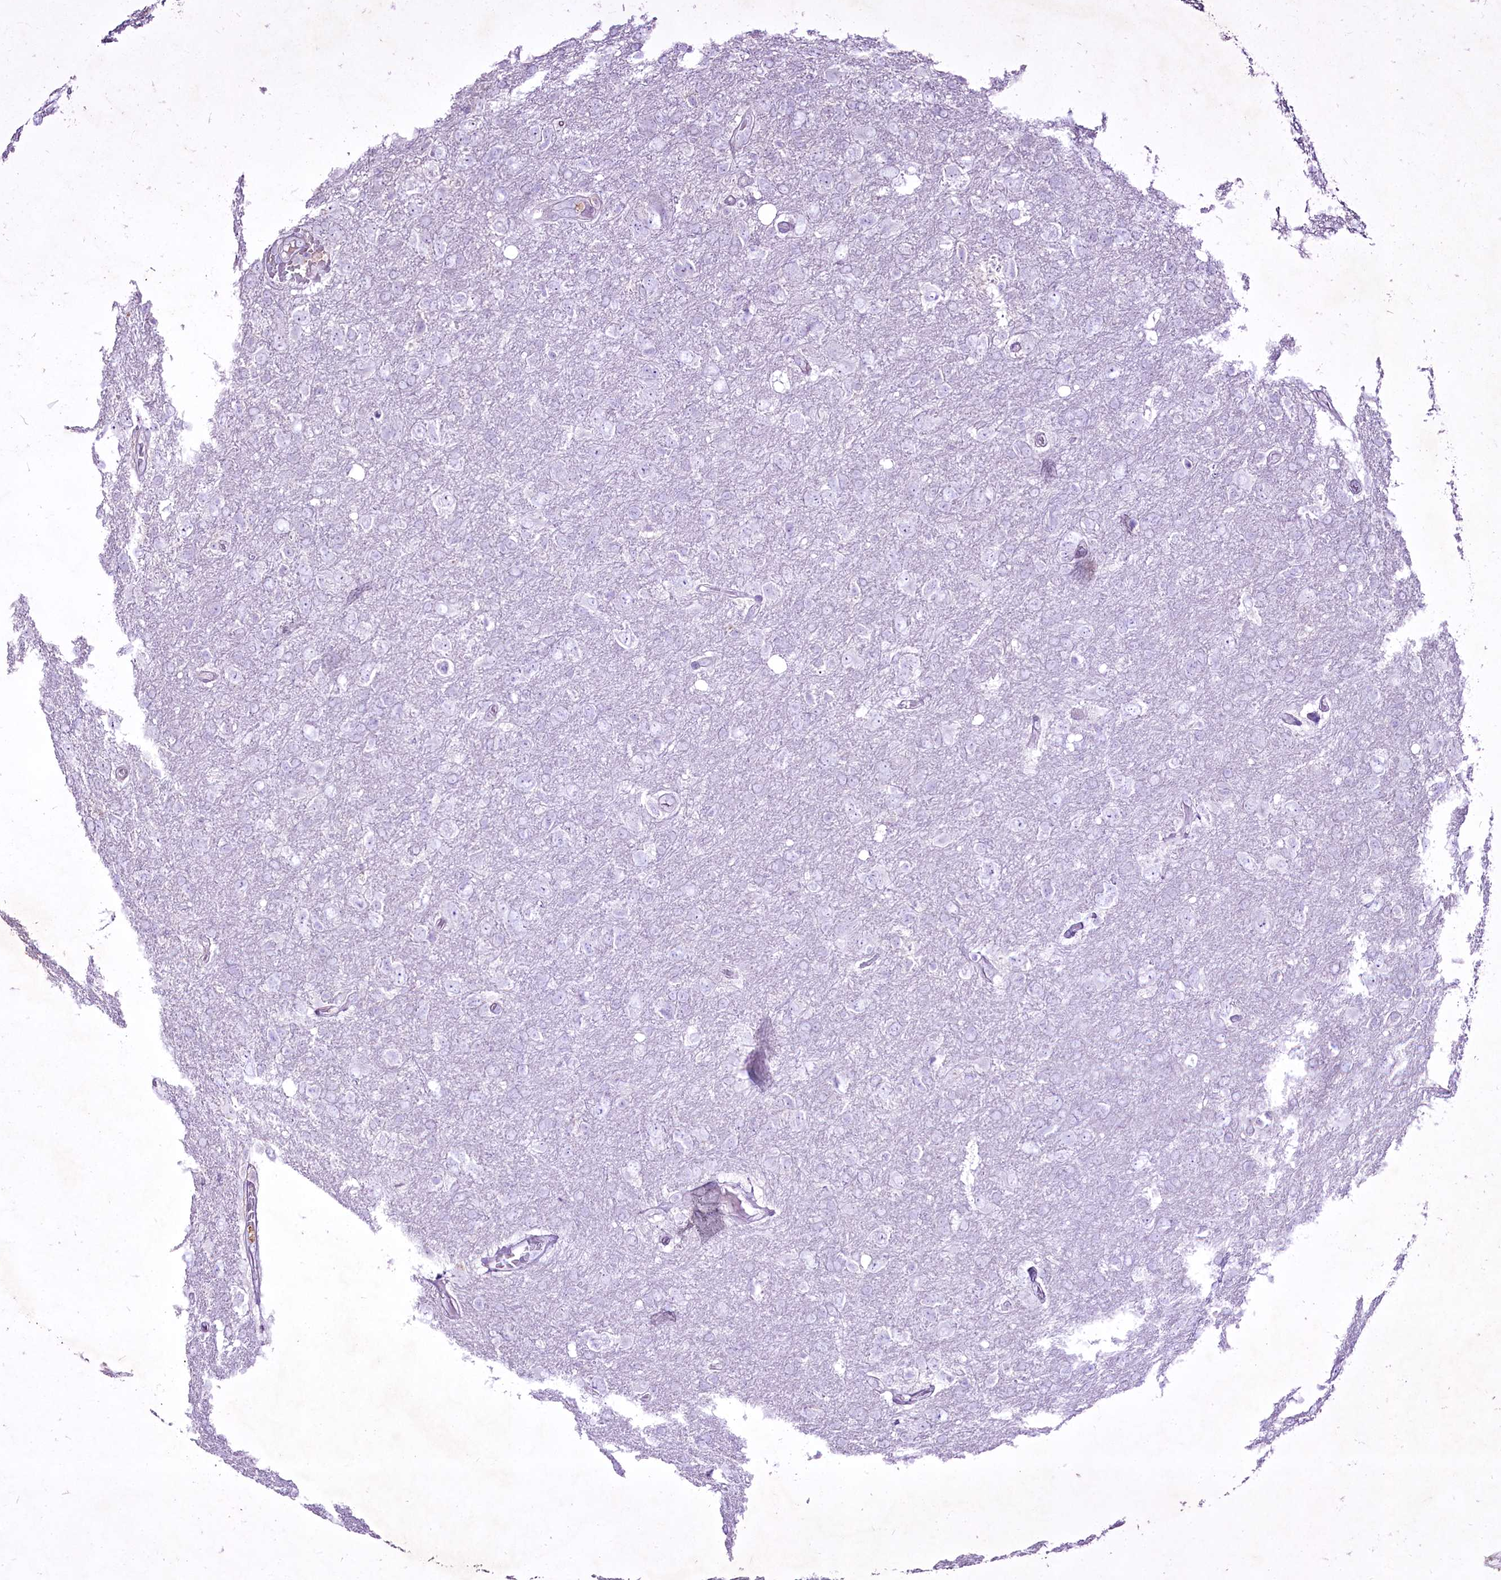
{"staining": {"intensity": "negative", "quantity": "none", "location": "none"}, "tissue": "glioma", "cell_type": "Tumor cells", "image_type": "cancer", "snomed": [{"axis": "morphology", "description": "Glioma, malignant, High grade"}, {"axis": "topography", "description": "Brain"}], "caption": "Human glioma stained for a protein using immunohistochemistry displays no staining in tumor cells.", "gene": "FAM209B", "patient": {"sex": "male", "age": 61}}